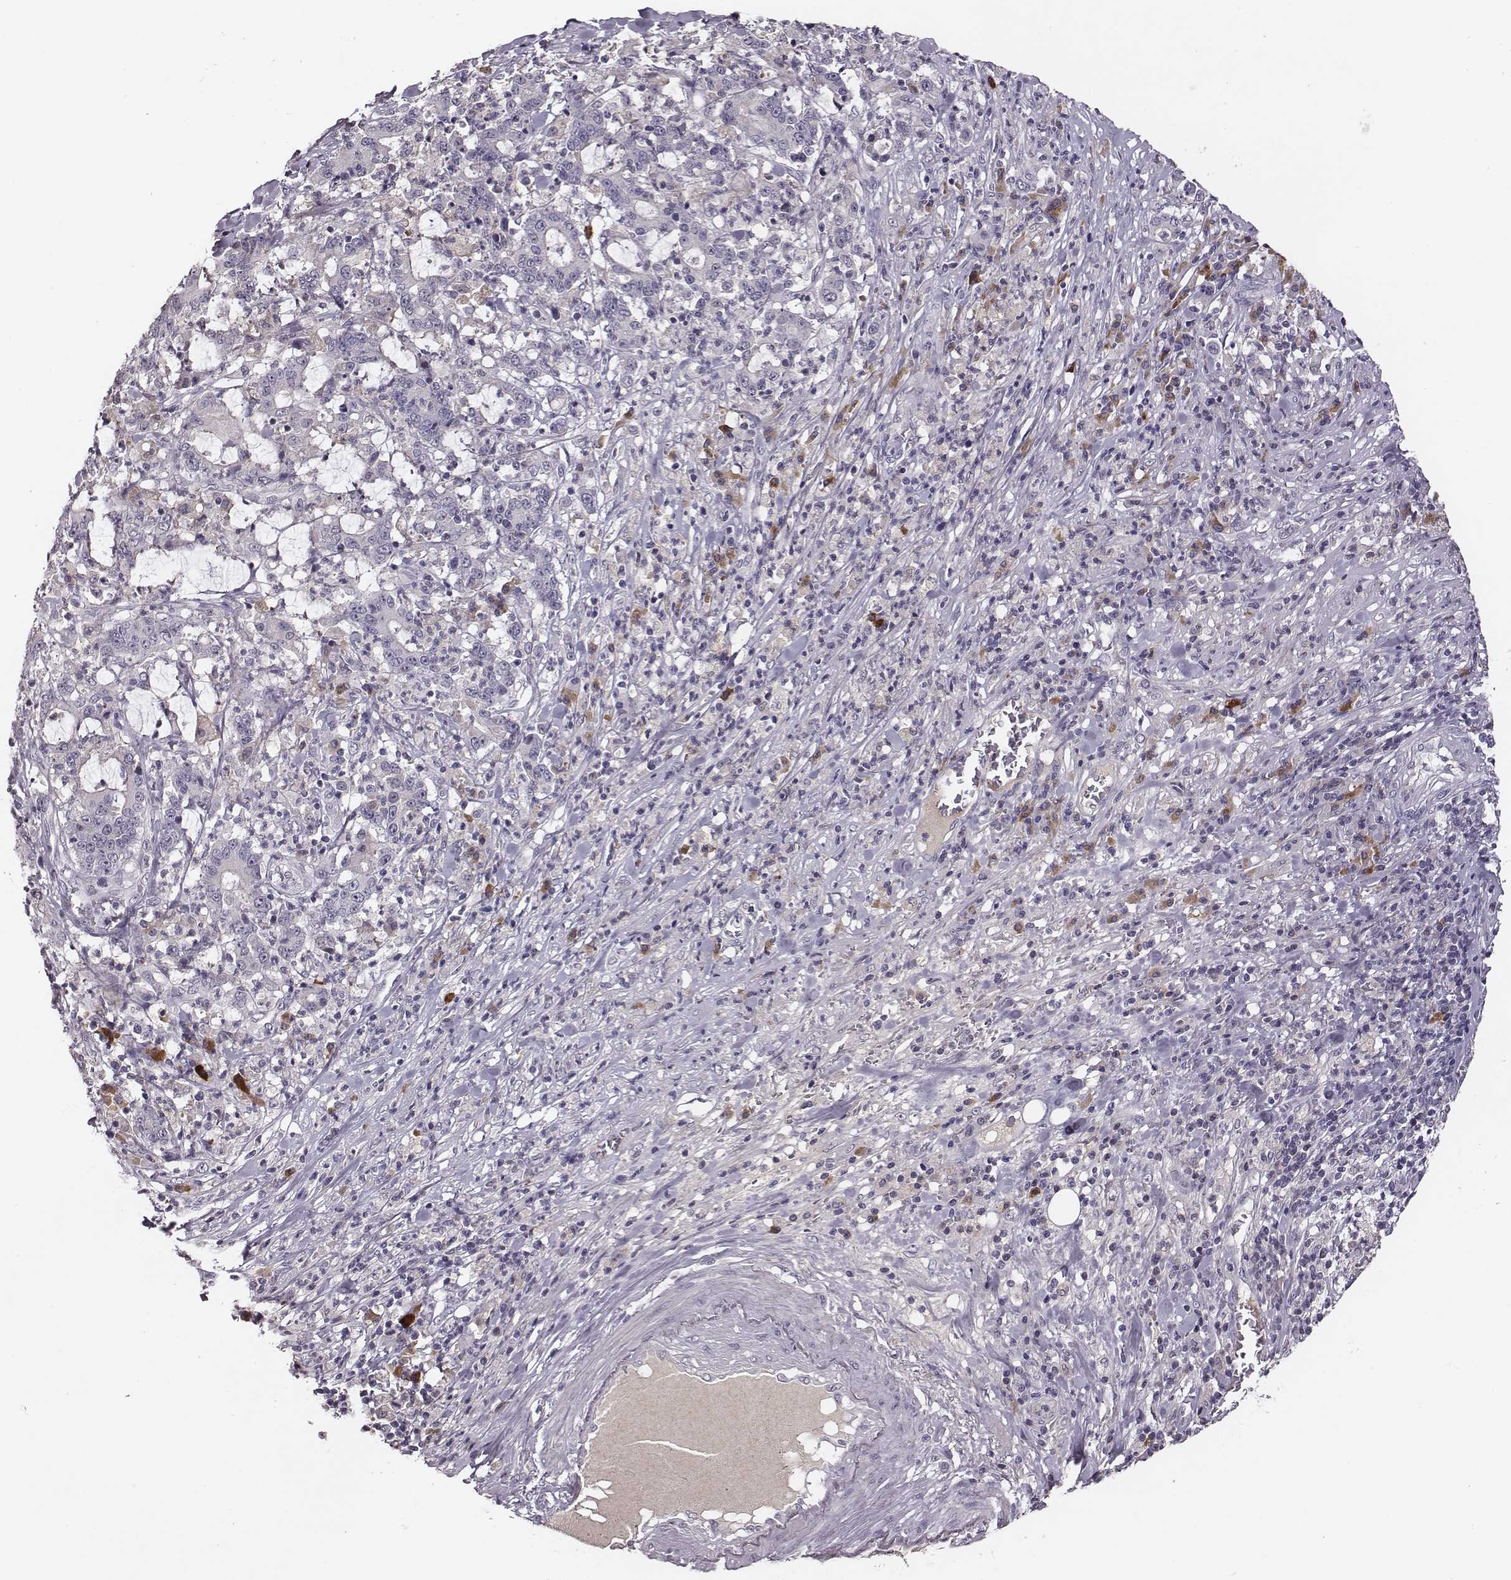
{"staining": {"intensity": "negative", "quantity": "none", "location": "none"}, "tissue": "stomach cancer", "cell_type": "Tumor cells", "image_type": "cancer", "snomed": [{"axis": "morphology", "description": "Adenocarcinoma, NOS"}, {"axis": "topography", "description": "Stomach, upper"}], "caption": "Immunohistochemistry histopathology image of neoplastic tissue: adenocarcinoma (stomach) stained with DAB demonstrates no significant protein positivity in tumor cells. (DAB immunohistochemistry (IHC), high magnification).", "gene": "SLC22A6", "patient": {"sex": "male", "age": 68}}